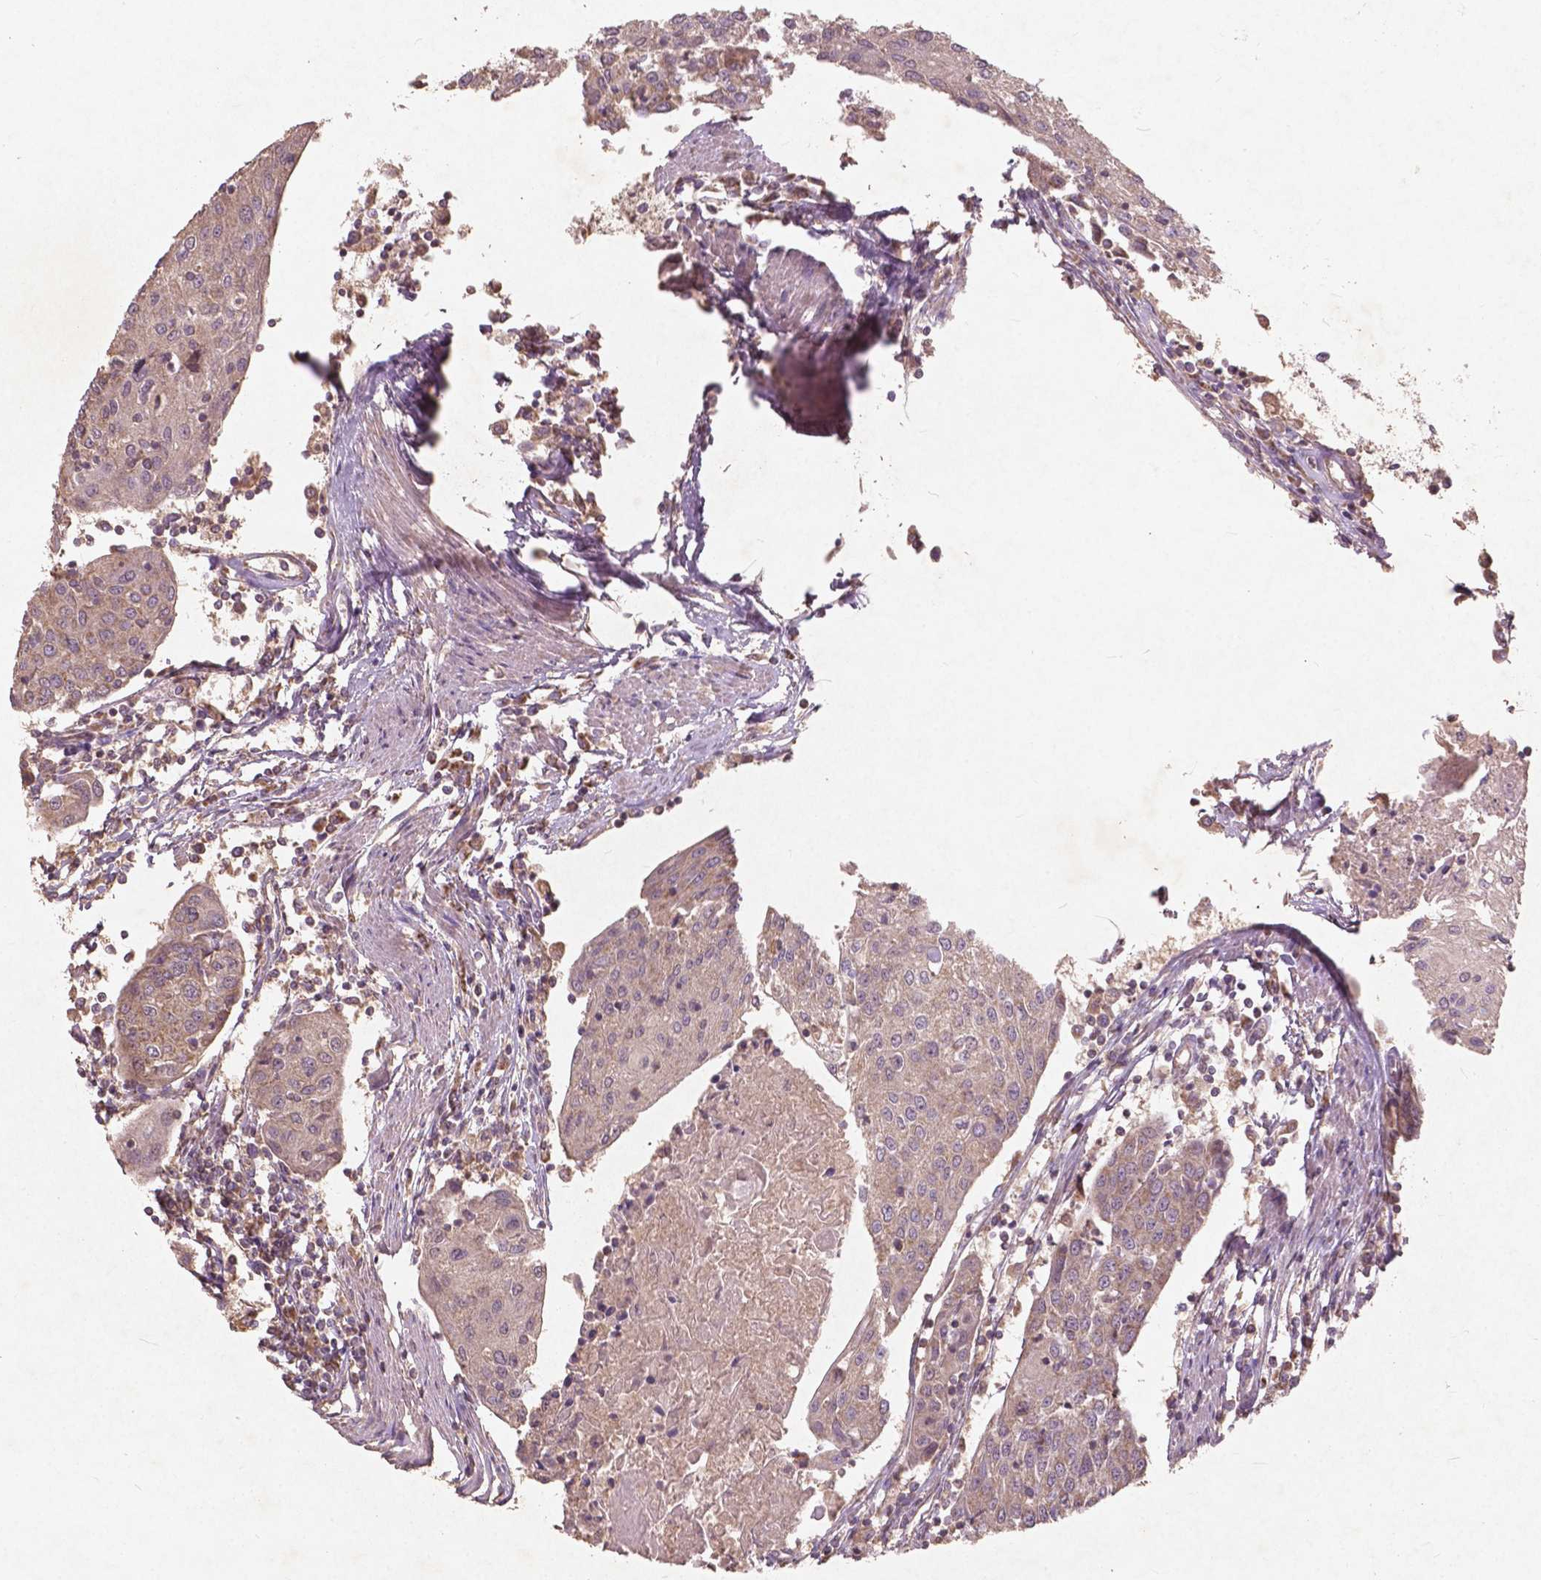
{"staining": {"intensity": "moderate", "quantity": "25%-75%", "location": "cytoplasmic/membranous"}, "tissue": "urothelial cancer", "cell_type": "Tumor cells", "image_type": "cancer", "snomed": [{"axis": "morphology", "description": "Urothelial carcinoma, High grade"}, {"axis": "topography", "description": "Urinary bladder"}], "caption": "Urothelial carcinoma (high-grade) stained with a protein marker reveals moderate staining in tumor cells.", "gene": "ST6GALNAC5", "patient": {"sex": "female", "age": 85}}